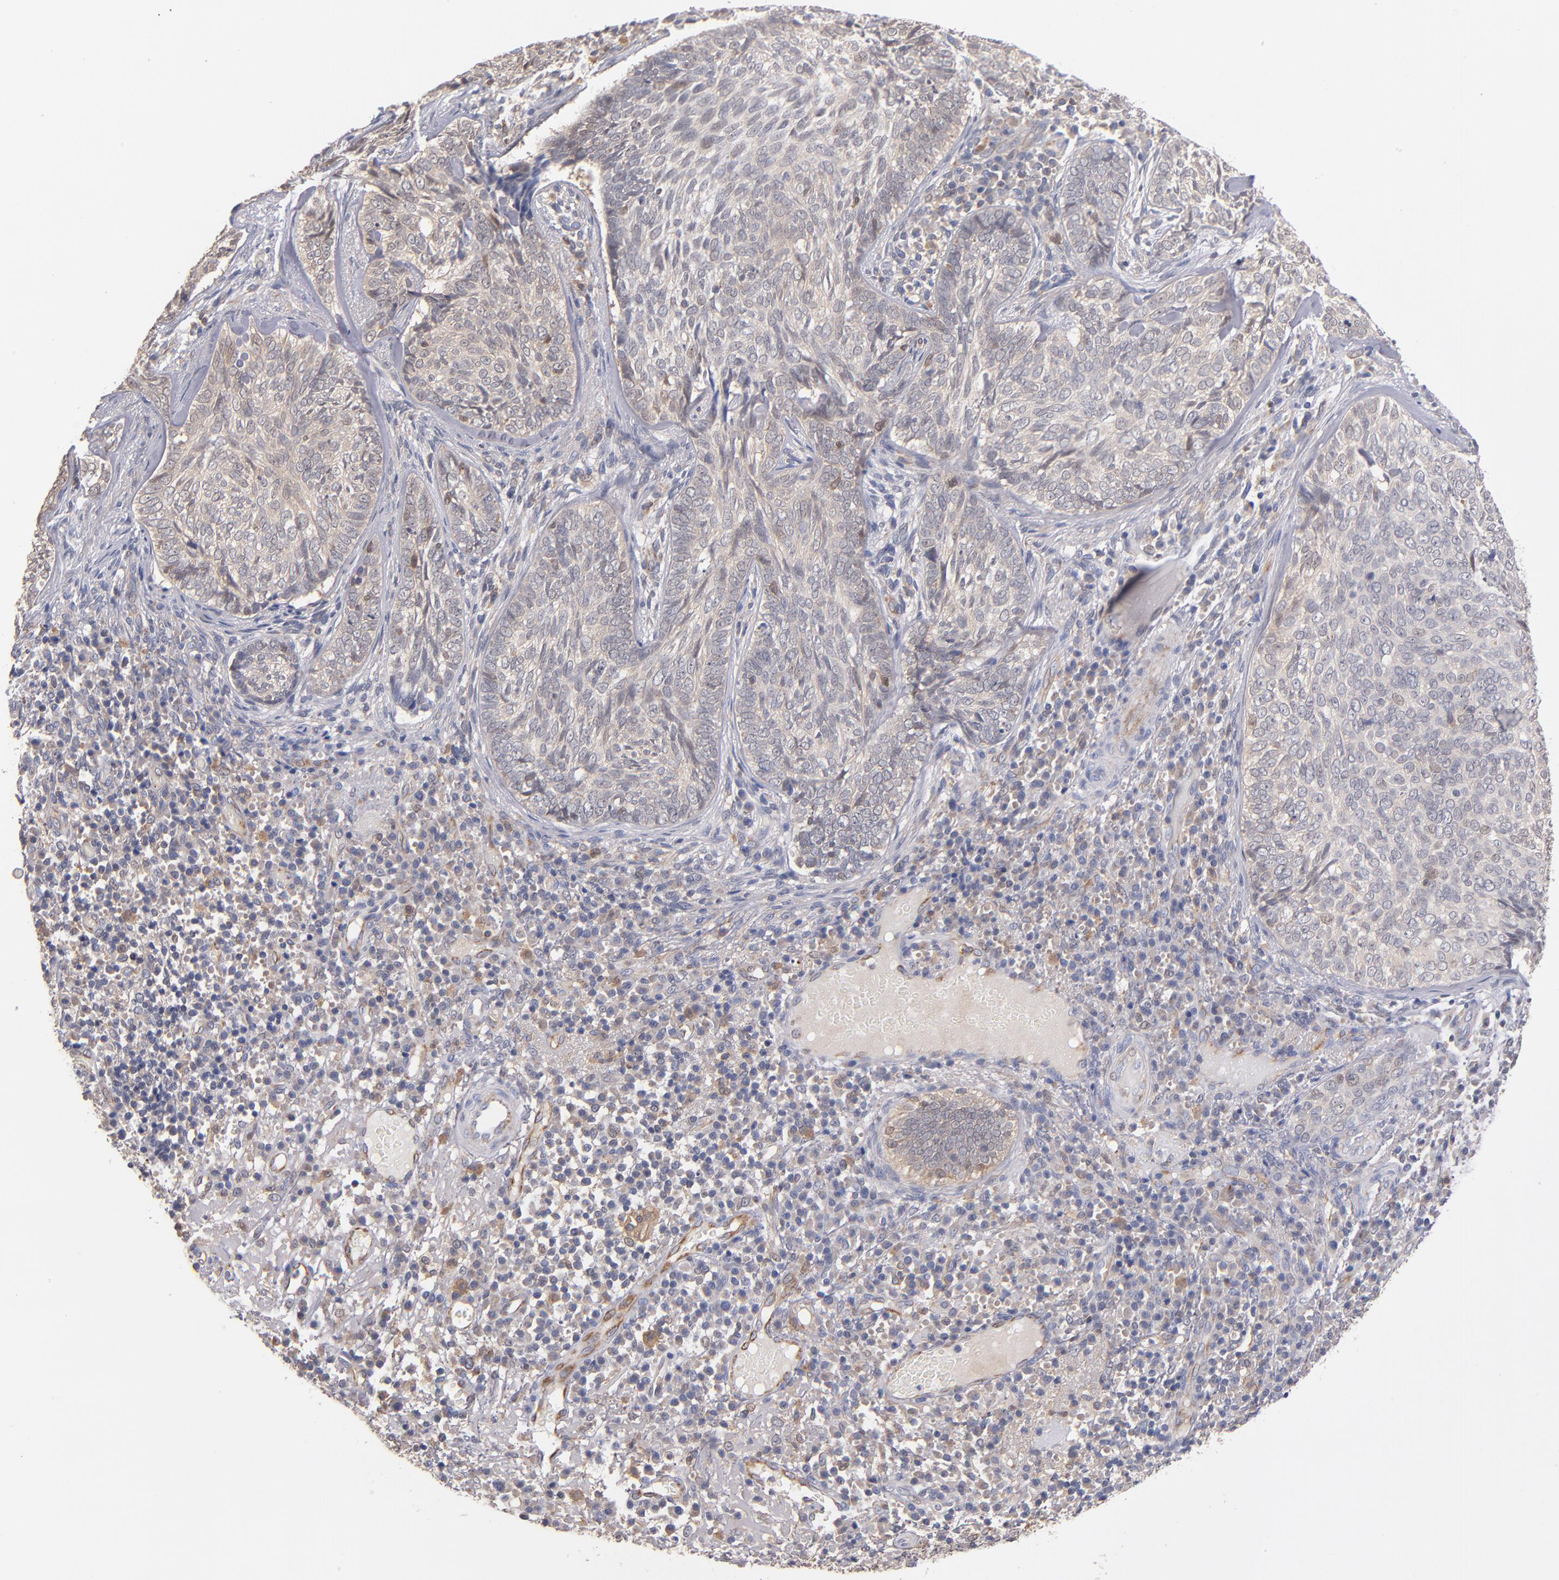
{"staining": {"intensity": "weak", "quantity": "<25%", "location": "cytoplasmic/membranous,nuclear"}, "tissue": "skin cancer", "cell_type": "Tumor cells", "image_type": "cancer", "snomed": [{"axis": "morphology", "description": "Basal cell carcinoma"}, {"axis": "topography", "description": "Skin"}], "caption": "An immunohistochemistry (IHC) photomicrograph of skin cancer is shown. There is no staining in tumor cells of skin cancer.", "gene": "GMFG", "patient": {"sex": "male", "age": 72}}